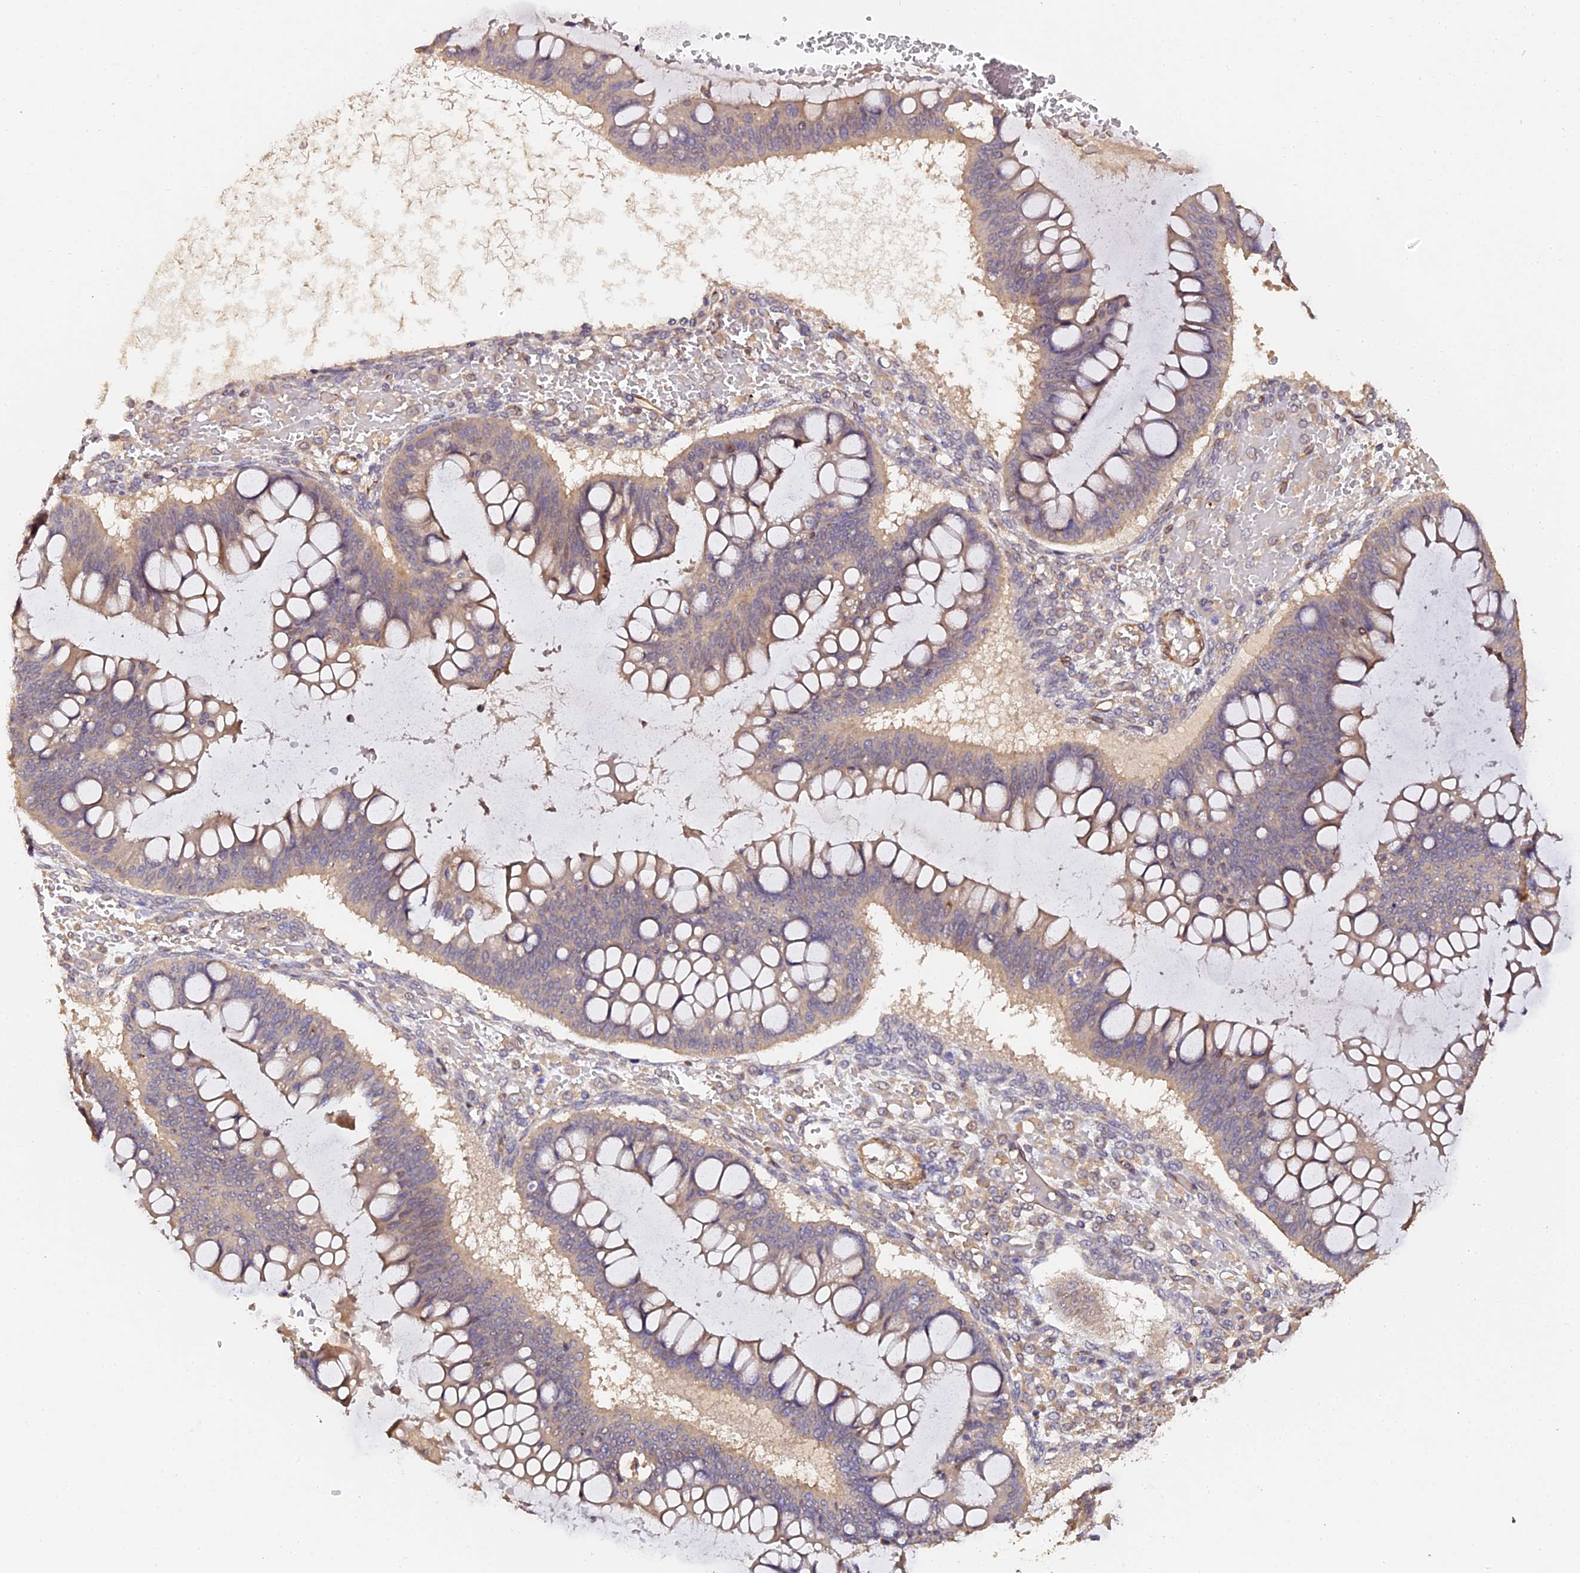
{"staining": {"intensity": "weak", "quantity": ">75%", "location": "cytoplasmic/membranous"}, "tissue": "ovarian cancer", "cell_type": "Tumor cells", "image_type": "cancer", "snomed": [{"axis": "morphology", "description": "Cystadenocarcinoma, mucinous, NOS"}, {"axis": "topography", "description": "Ovary"}], "caption": "Ovarian cancer stained with a protein marker exhibits weak staining in tumor cells.", "gene": "TDO2", "patient": {"sex": "female", "age": 73}}